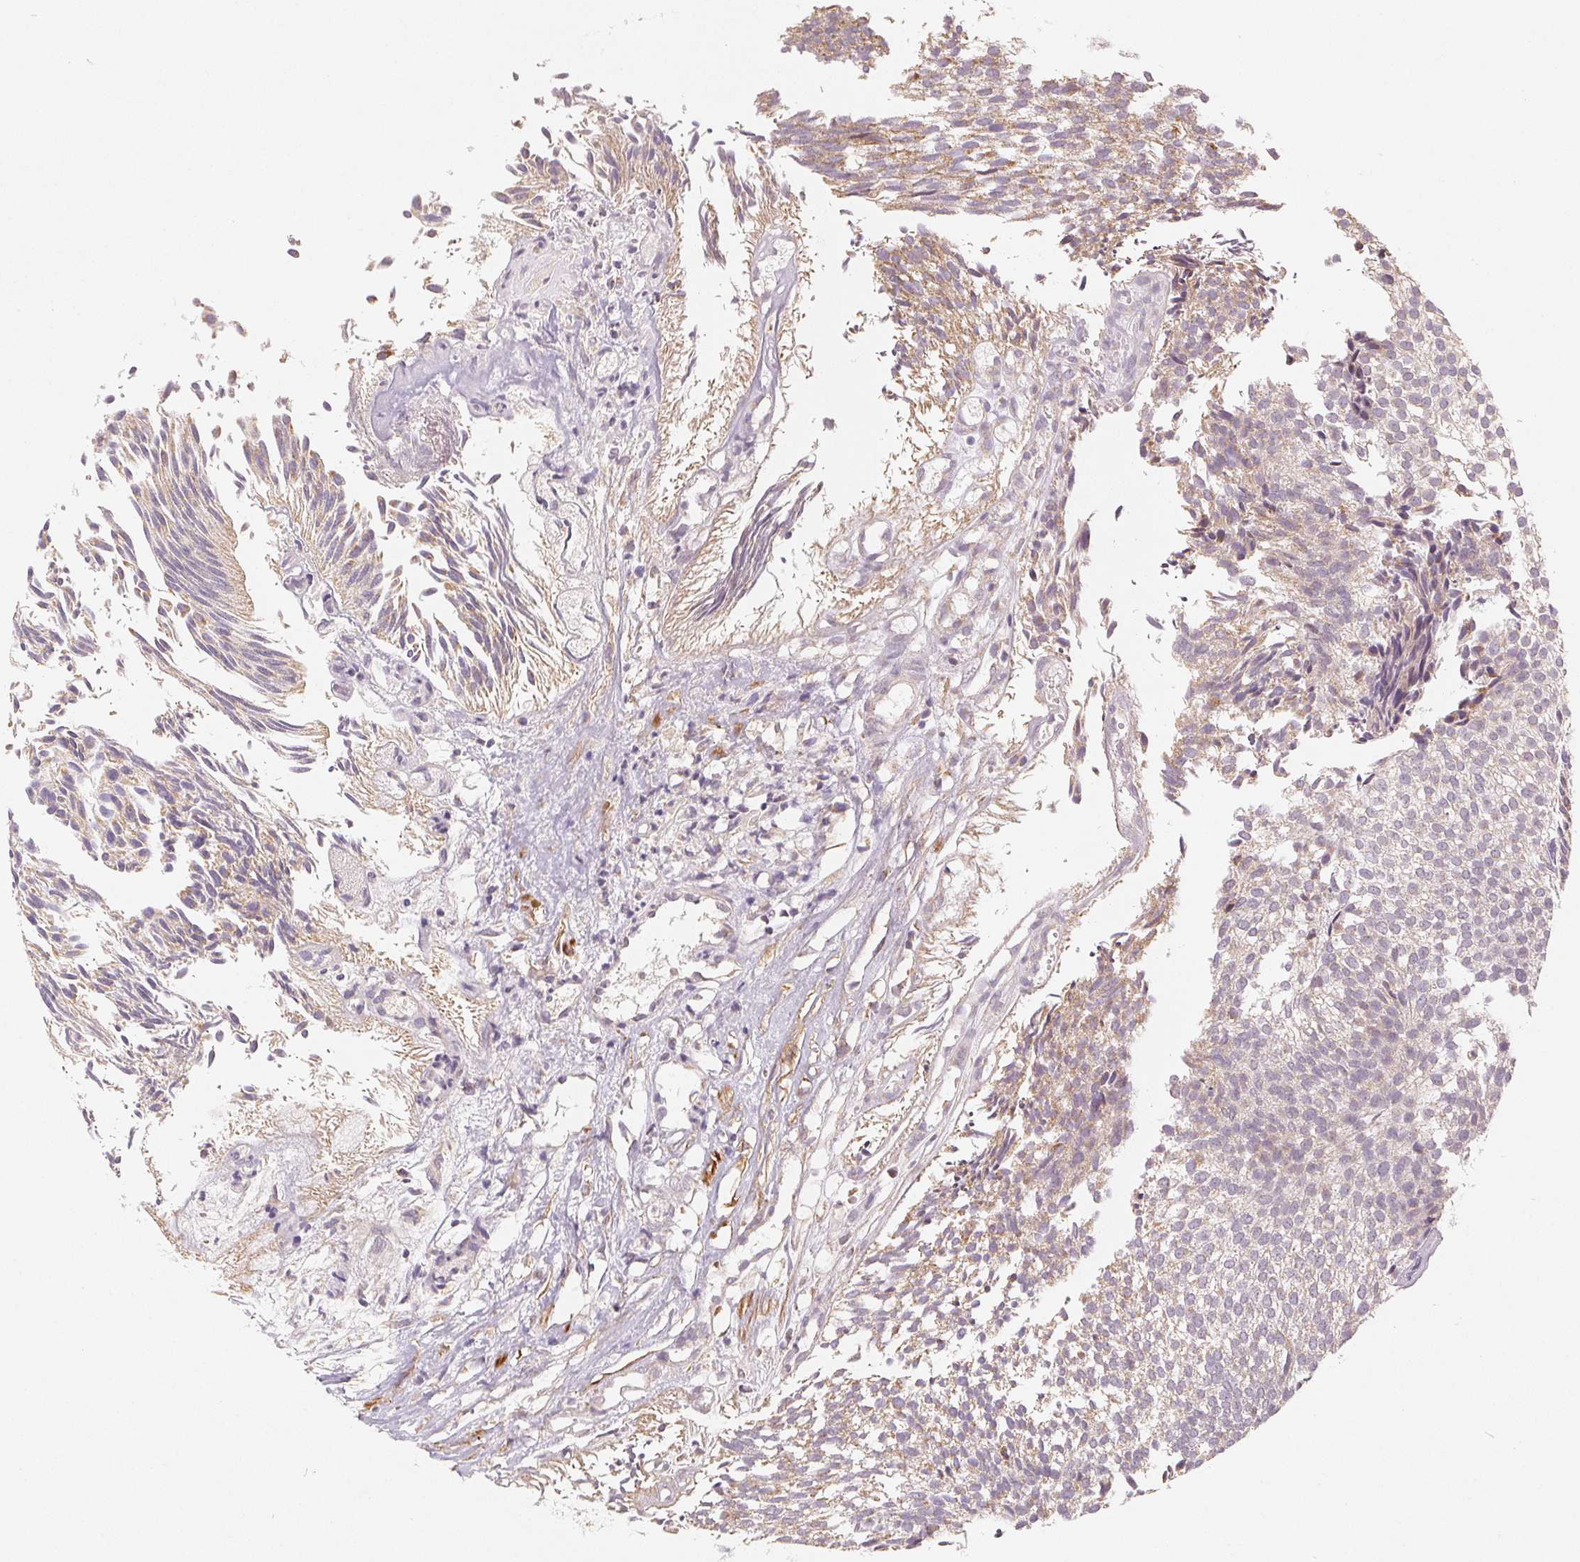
{"staining": {"intensity": "weak", "quantity": "25%-75%", "location": "cytoplasmic/membranous"}, "tissue": "urothelial cancer", "cell_type": "Tumor cells", "image_type": "cancer", "snomed": [{"axis": "morphology", "description": "Urothelial carcinoma, Low grade"}, {"axis": "topography", "description": "Urinary bladder"}], "caption": "This image displays urothelial cancer stained with immunohistochemistry (IHC) to label a protein in brown. The cytoplasmic/membranous of tumor cells show weak positivity for the protein. Nuclei are counter-stained blue.", "gene": "GHITM", "patient": {"sex": "male", "age": 91}}